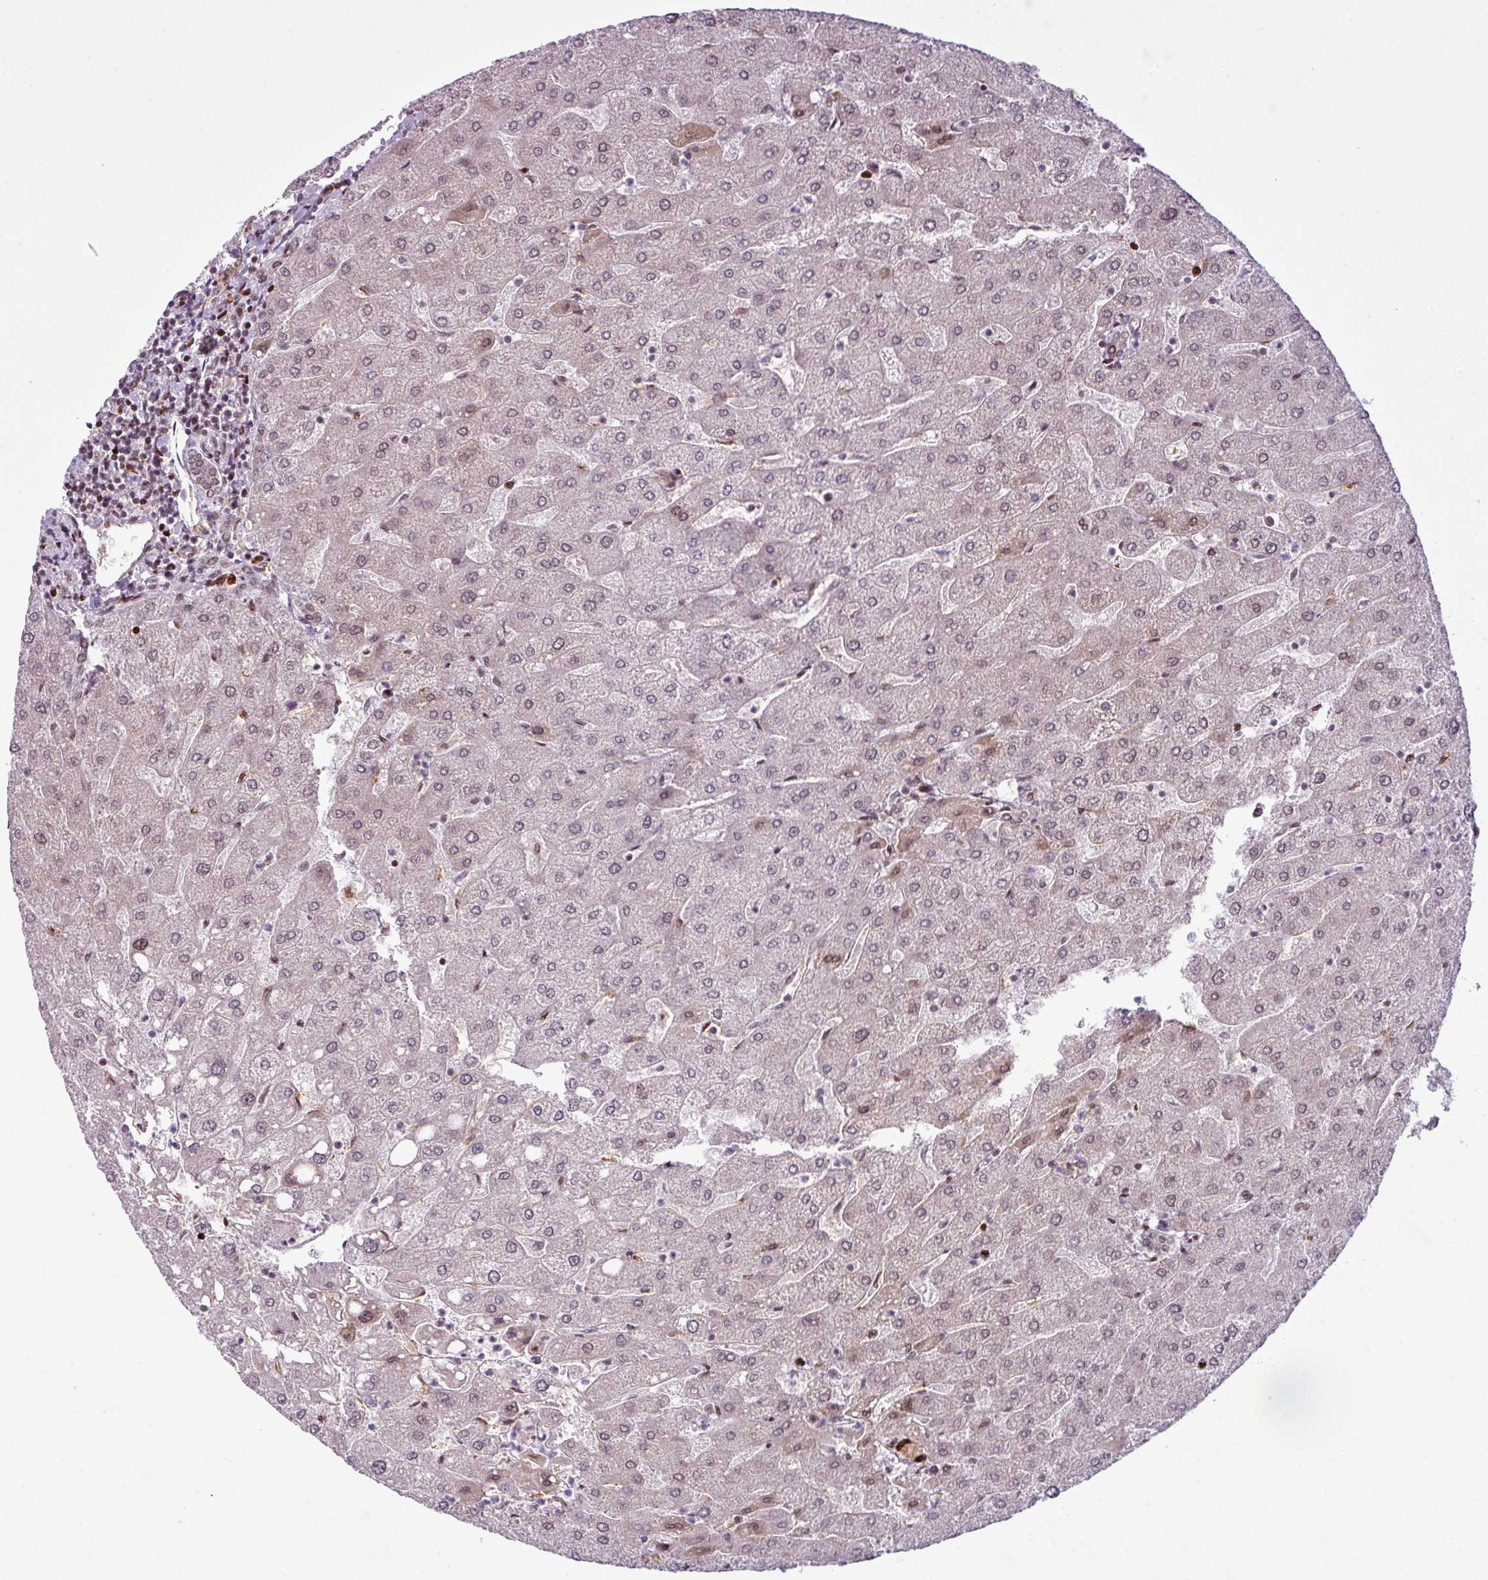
{"staining": {"intensity": "weak", "quantity": ">75%", "location": "nuclear"}, "tissue": "liver", "cell_type": "Cholangiocytes", "image_type": "normal", "snomed": [{"axis": "morphology", "description": "Normal tissue, NOS"}, {"axis": "topography", "description": "Liver"}], "caption": "High-power microscopy captured an IHC histopathology image of unremarkable liver, revealing weak nuclear expression in approximately >75% of cholangiocytes.", "gene": "PRDM5", "patient": {"sex": "male", "age": 67}}